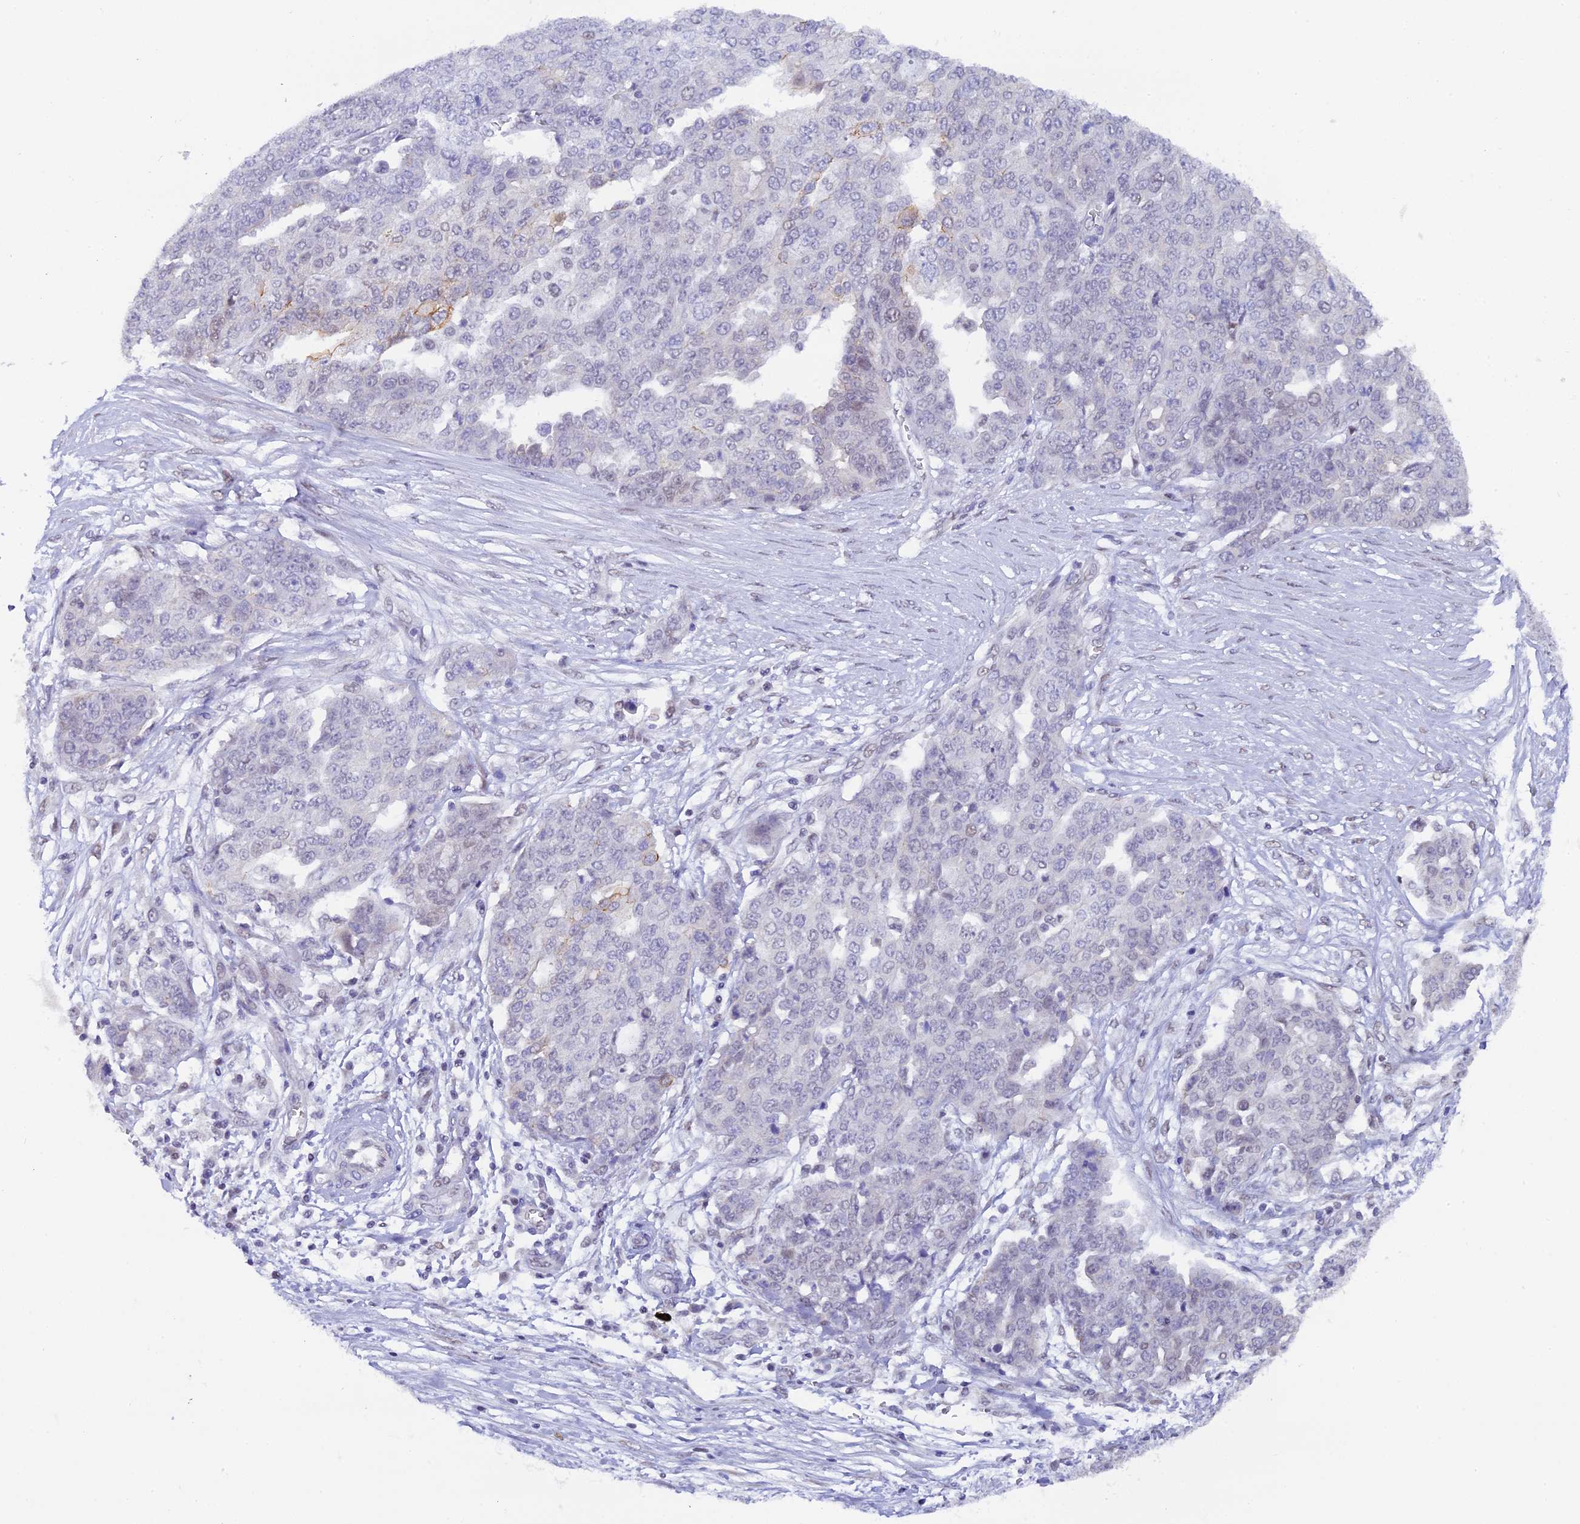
{"staining": {"intensity": "negative", "quantity": "none", "location": "none"}, "tissue": "ovarian cancer", "cell_type": "Tumor cells", "image_type": "cancer", "snomed": [{"axis": "morphology", "description": "Cystadenocarcinoma, serous, NOS"}, {"axis": "topography", "description": "Soft tissue"}, {"axis": "topography", "description": "Ovary"}], "caption": "Immunohistochemistry micrograph of serous cystadenocarcinoma (ovarian) stained for a protein (brown), which displays no expression in tumor cells. Brightfield microscopy of immunohistochemistry (IHC) stained with DAB (brown) and hematoxylin (blue), captured at high magnification.", "gene": "OSGEP", "patient": {"sex": "female", "age": 57}}